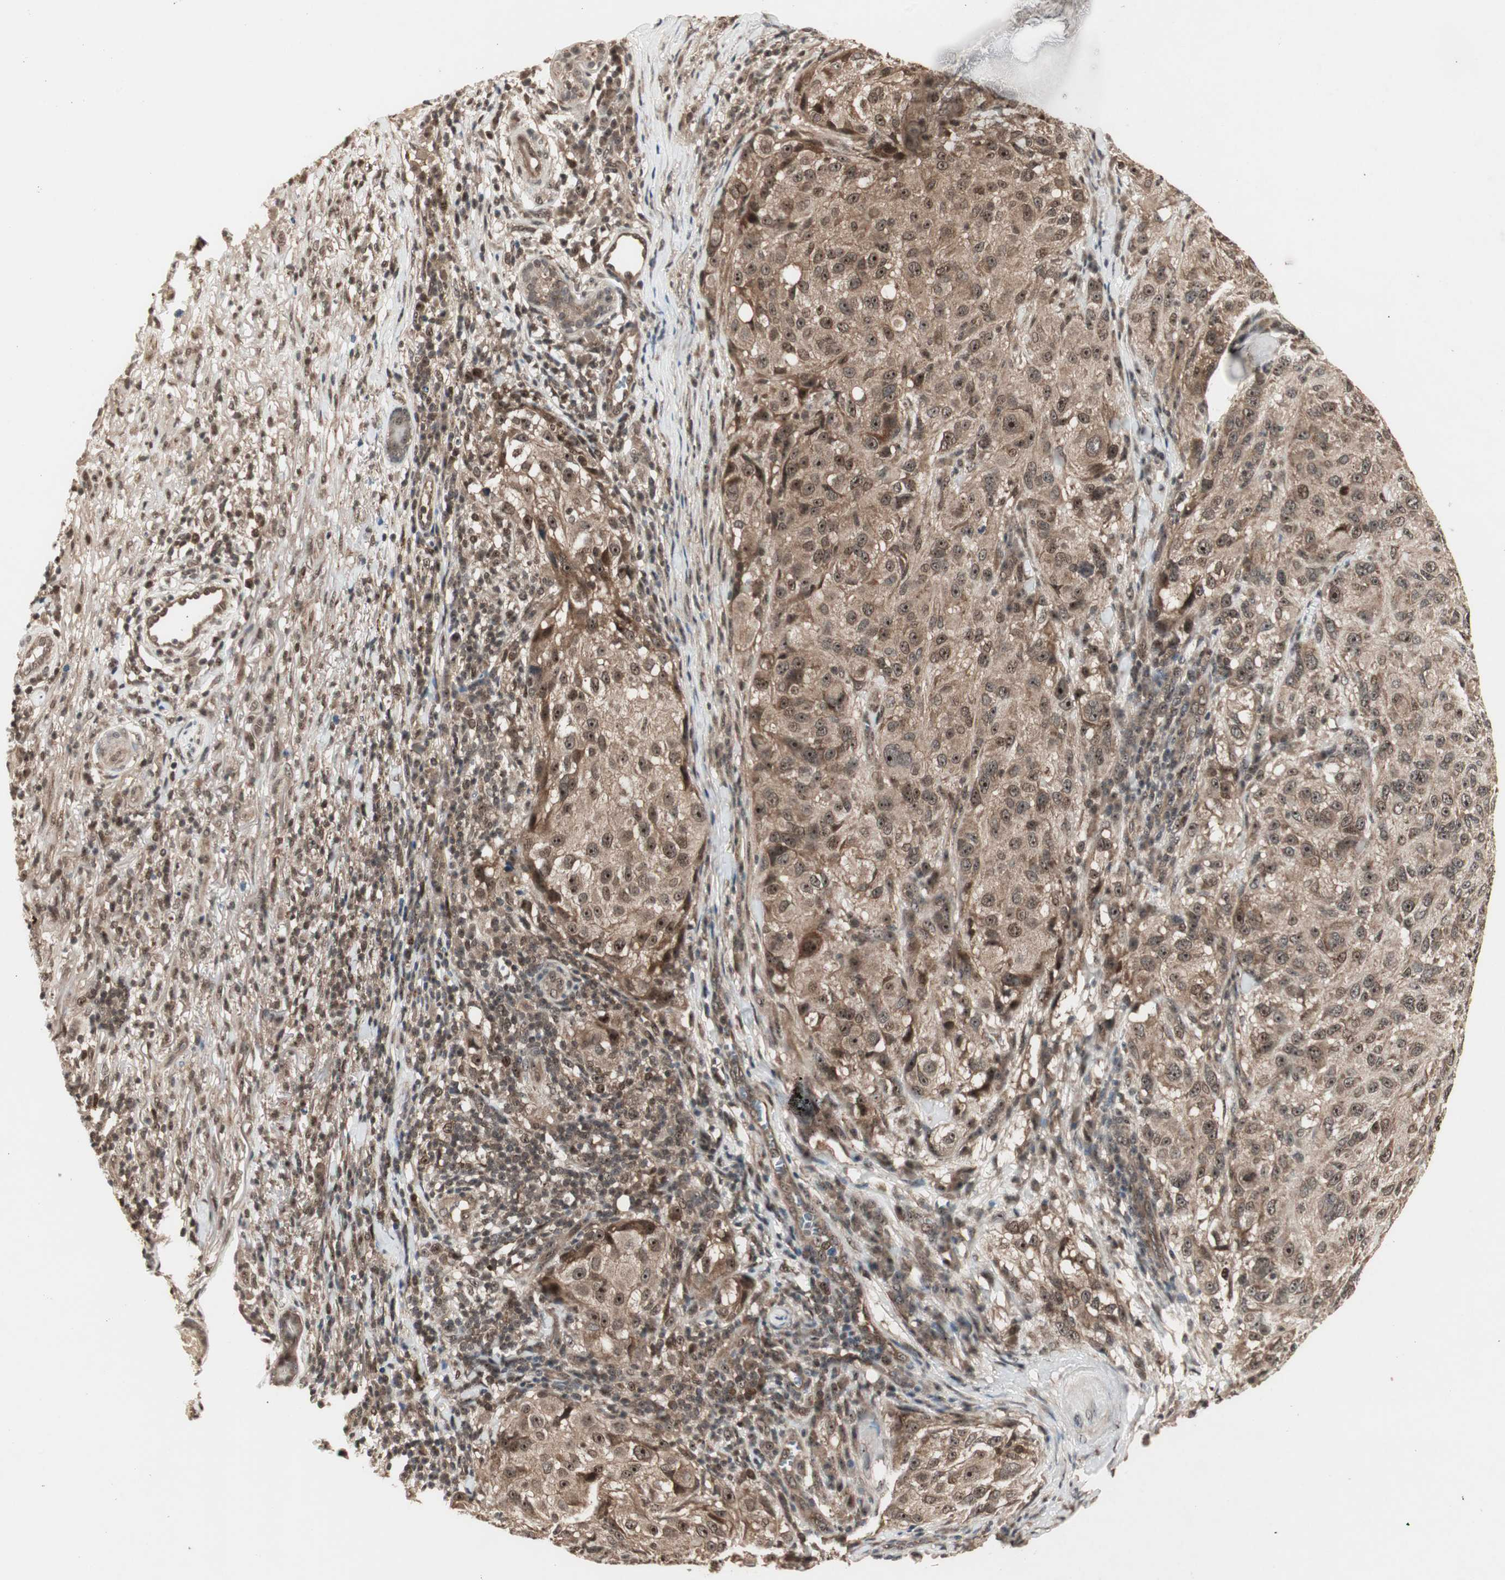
{"staining": {"intensity": "moderate", "quantity": ">75%", "location": "cytoplasmic/membranous,nuclear"}, "tissue": "melanoma", "cell_type": "Tumor cells", "image_type": "cancer", "snomed": [{"axis": "morphology", "description": "Necrosis, NOS"}, {"axis": "morphology", "description": "Malignant melanoma, NOS"}, {"axis": "topography", "description": "Skin"}], "caption": "Immunohistochemistry (IHC) photomicrograph of melanoma stained for a protein (brown), which displays medium levels of moderate cytoplasmic/membranous and nuclear staining in about >75% of tumor cells.", "gene": "CSNK2B", "patient": {"sex": "female", "age": 87}}